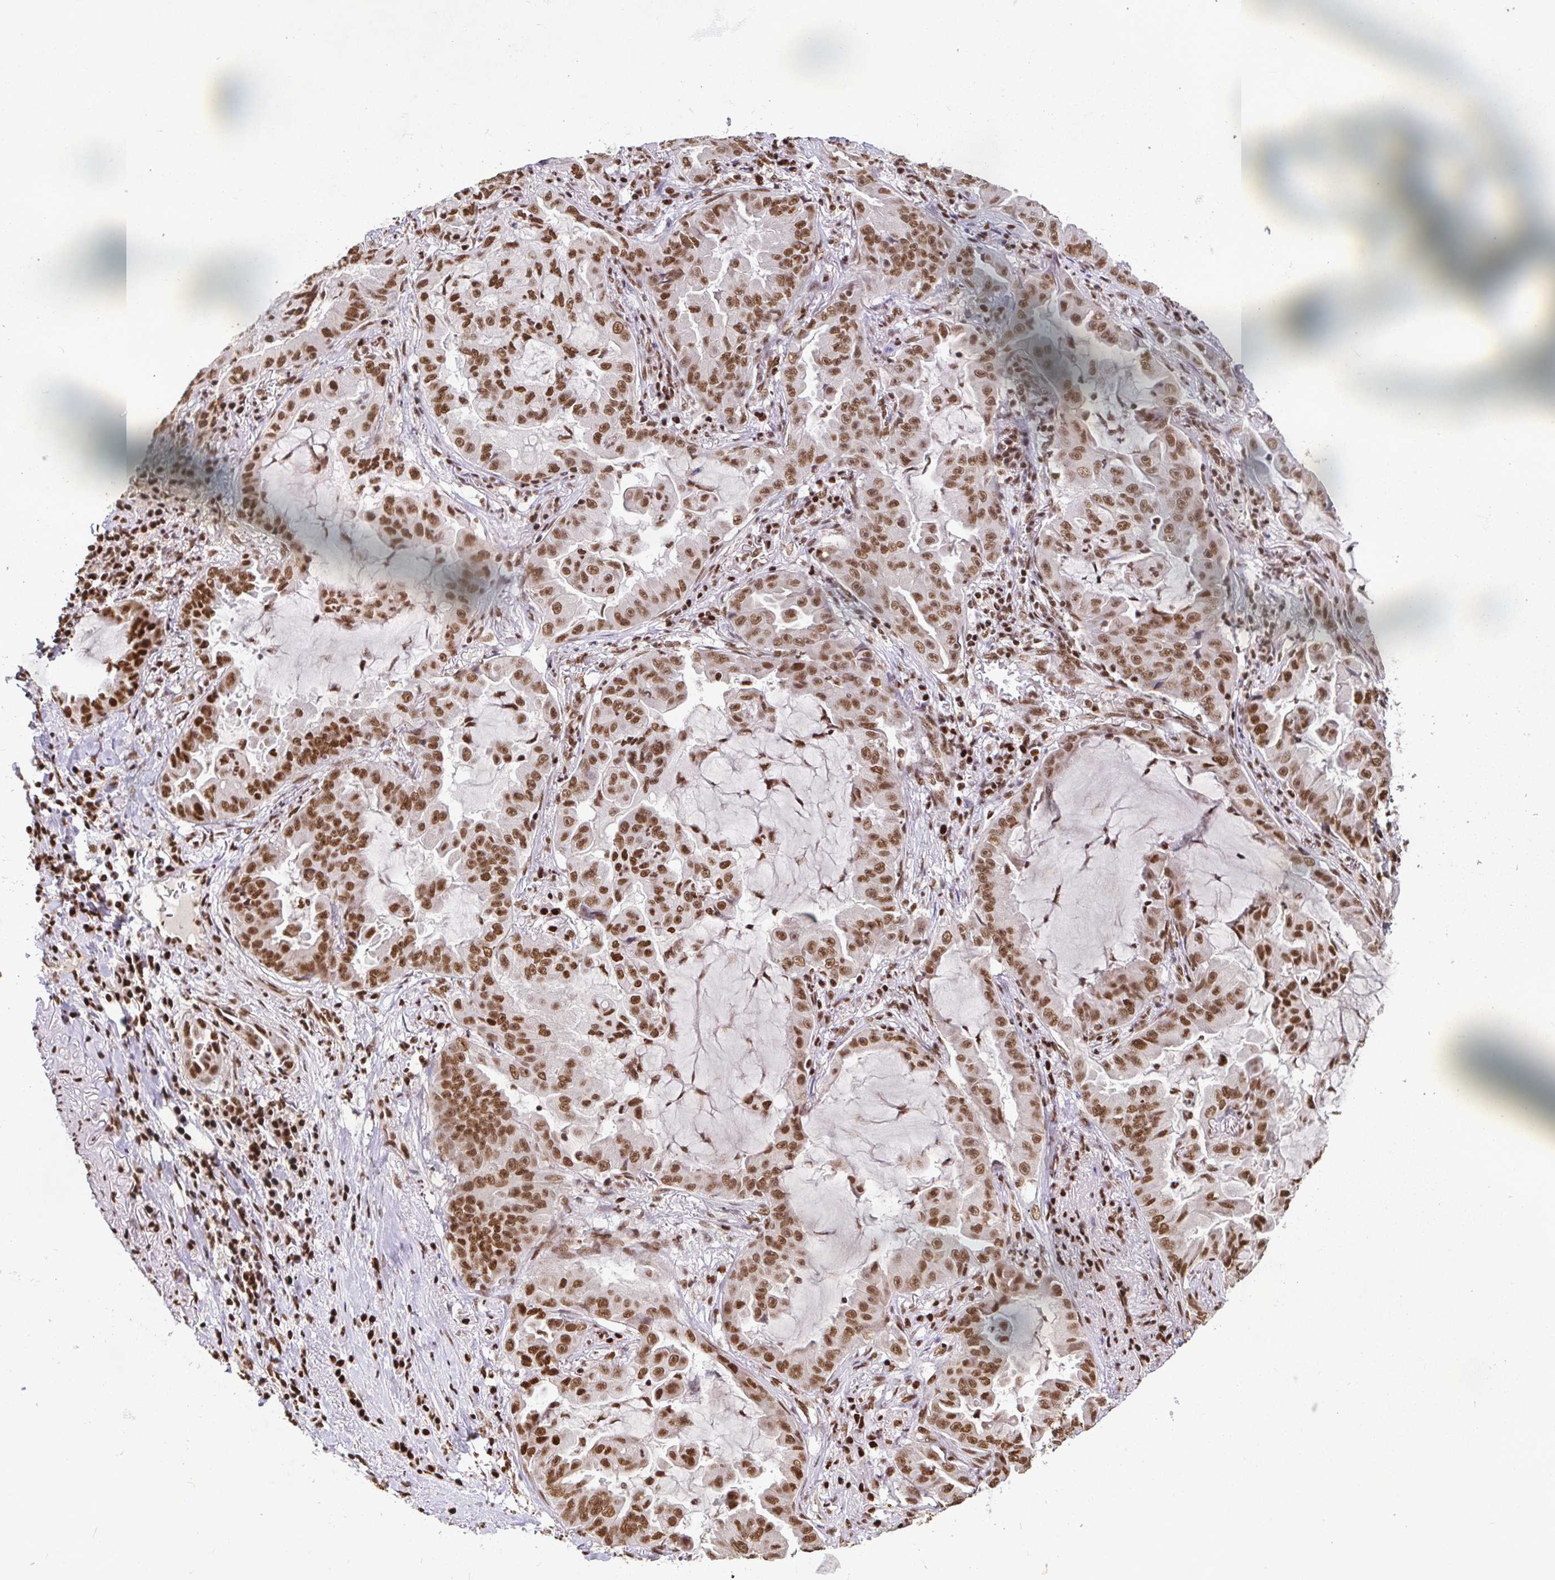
{"staining": {"intensity": "moderate", "quantity": ">75%", "location": "nuclear"}, "tissue": "lung cancer", "cell_type": "Tumor cells", "image_type": "cancer", "snomed": [{"axis": "morphology", "description": "Adenocarcinoma, NOS"}, {"axis": "topography", "description": "Lung"}], "caption": "Brown immunohistochemical staining in lung cancer (adenocarcinoma) reveals moderate nuclear expression in about >75% of tumor cells.", "gene": "SP3", "patient": {"sex": "female", "age": 52}}